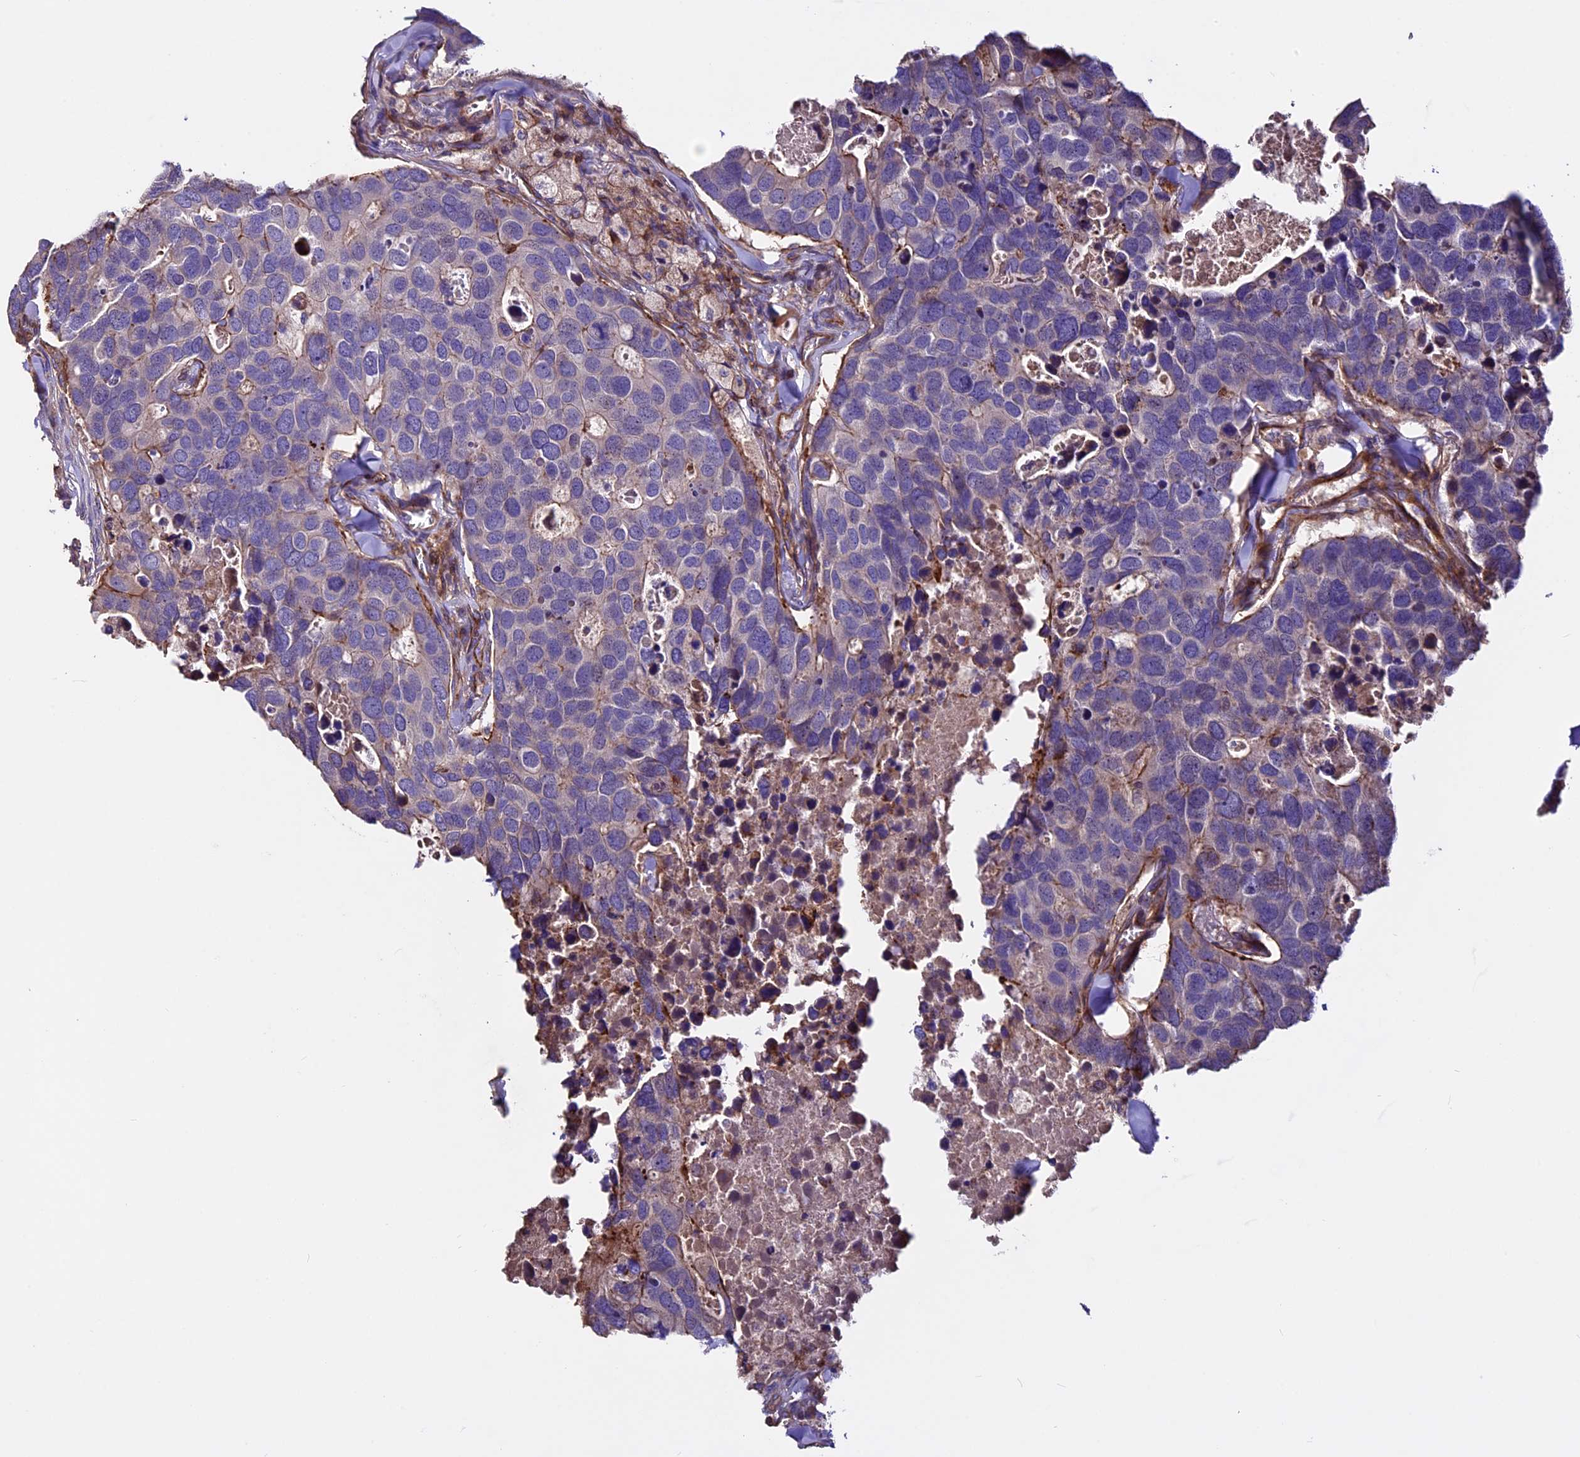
{"staining": {"intensity": "weak", "quantity": "25%-75%", "location": "cytoplasmic/membranous"}, "tissue": "breast cancer", "cell_type": "Tumor cells", "image_type": "cancer", "snomed": [{"axis": "morphology", "description": "Duct carcinoma"}, {"axis": "topography", "description": "Breast"}], "caption": "Immunohistochemical staining of human infiltrating ductal carcinoma (breast) reveals low levels of weak cytoplasmic/membranous protein staining in approximately 25%-75% of tumor cells.", "gene": "EVA1B", "patient": {"sex": "female", "age": 83}}